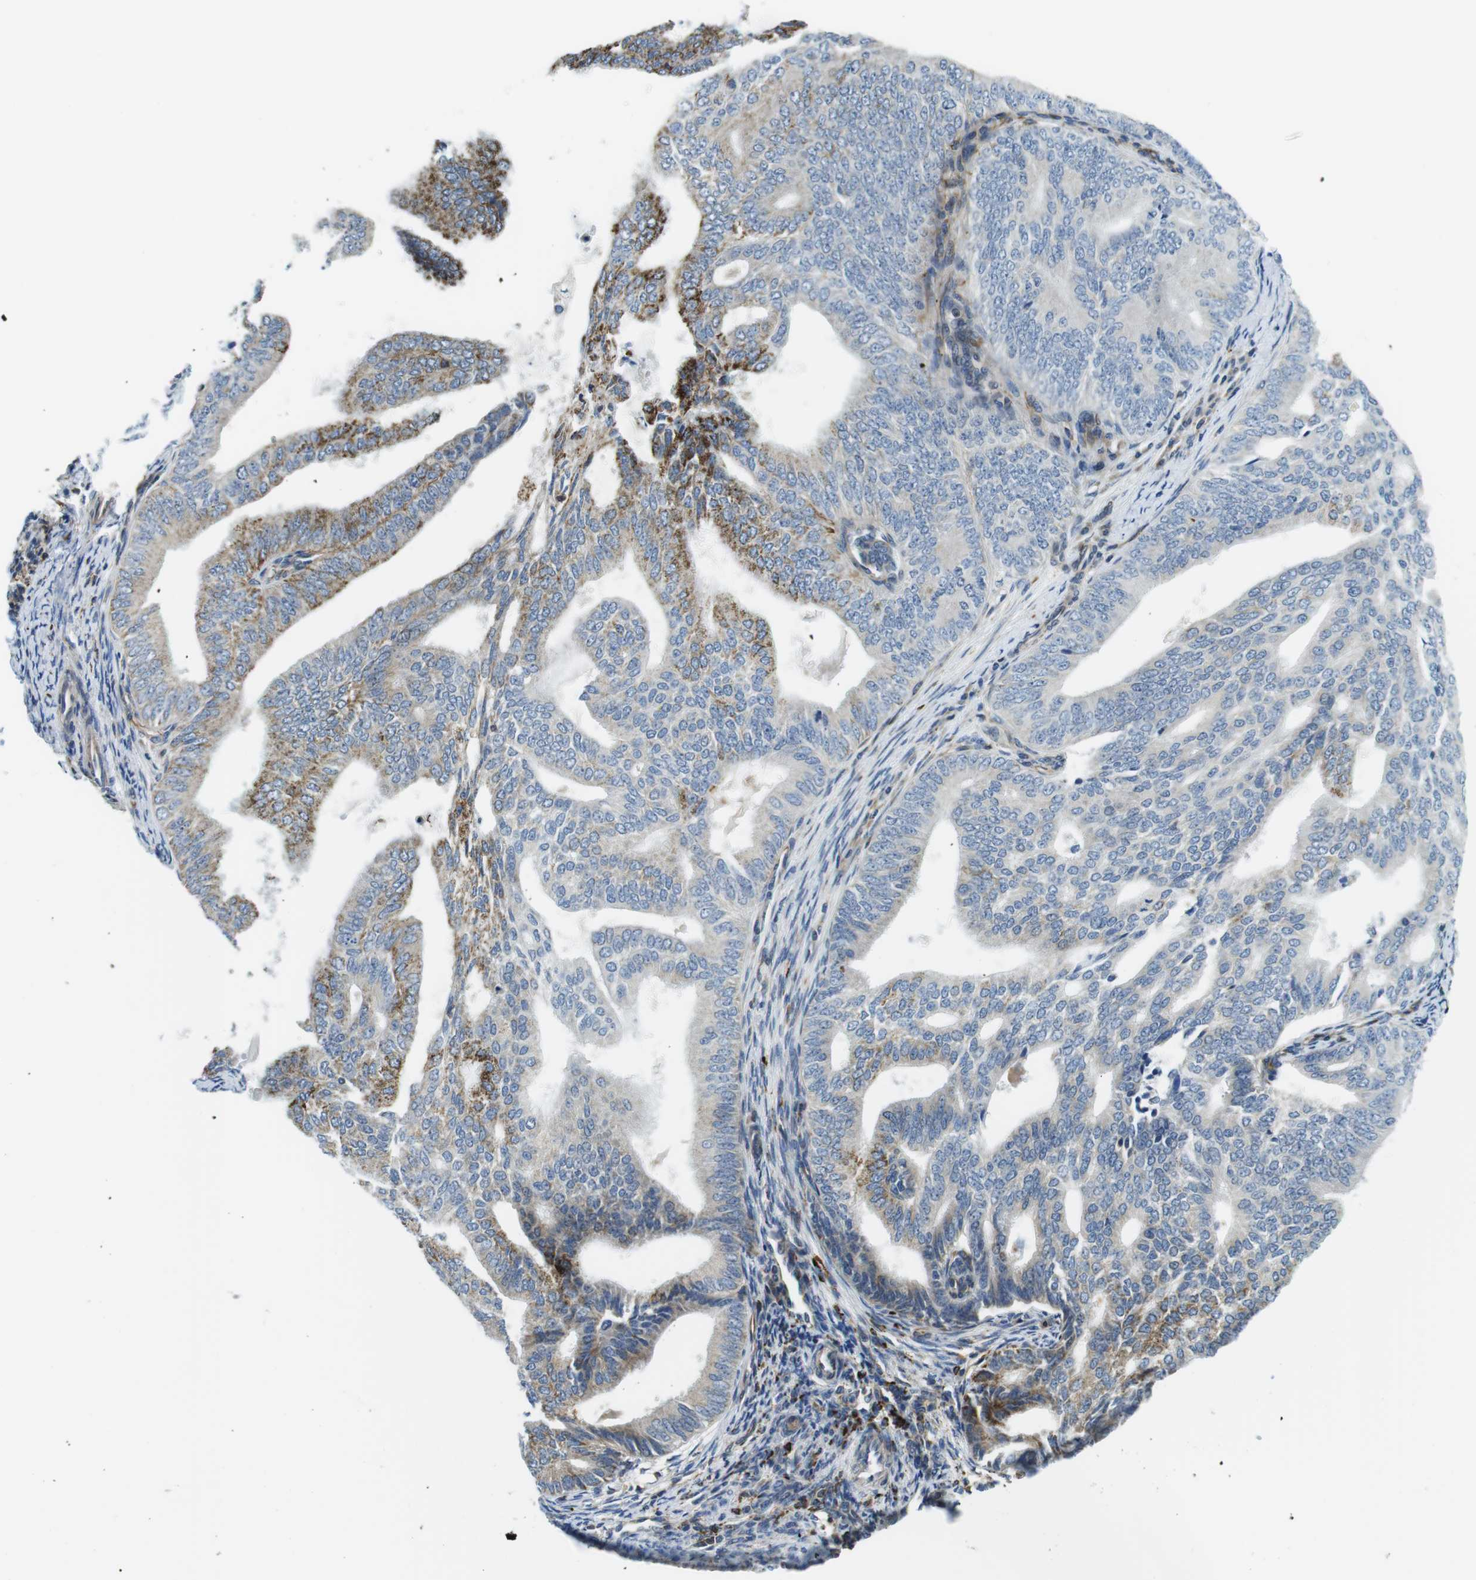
{"staining": {"intensity": "moderate", "quantity": "<25%", "location": "cytoplasmic/membranous"}, "tissue": "endometrial cancer", "cell_type": "Tumor cells", "image_type": "cancer", "snomed": [{"axis": "morphology", "description": "Adenocarcinoma, NOS"}, {"axis": "topography", "description": "Endometrium"}], "caption": "This image demonstrates IHC staining of adenocarcinoma (endometrial), with low moderate cytoplasmic/membranous expression in approximately <25% of tumor cells.", "gene": "KCNE3", "patient": {"sex": "female", "age": 58}}